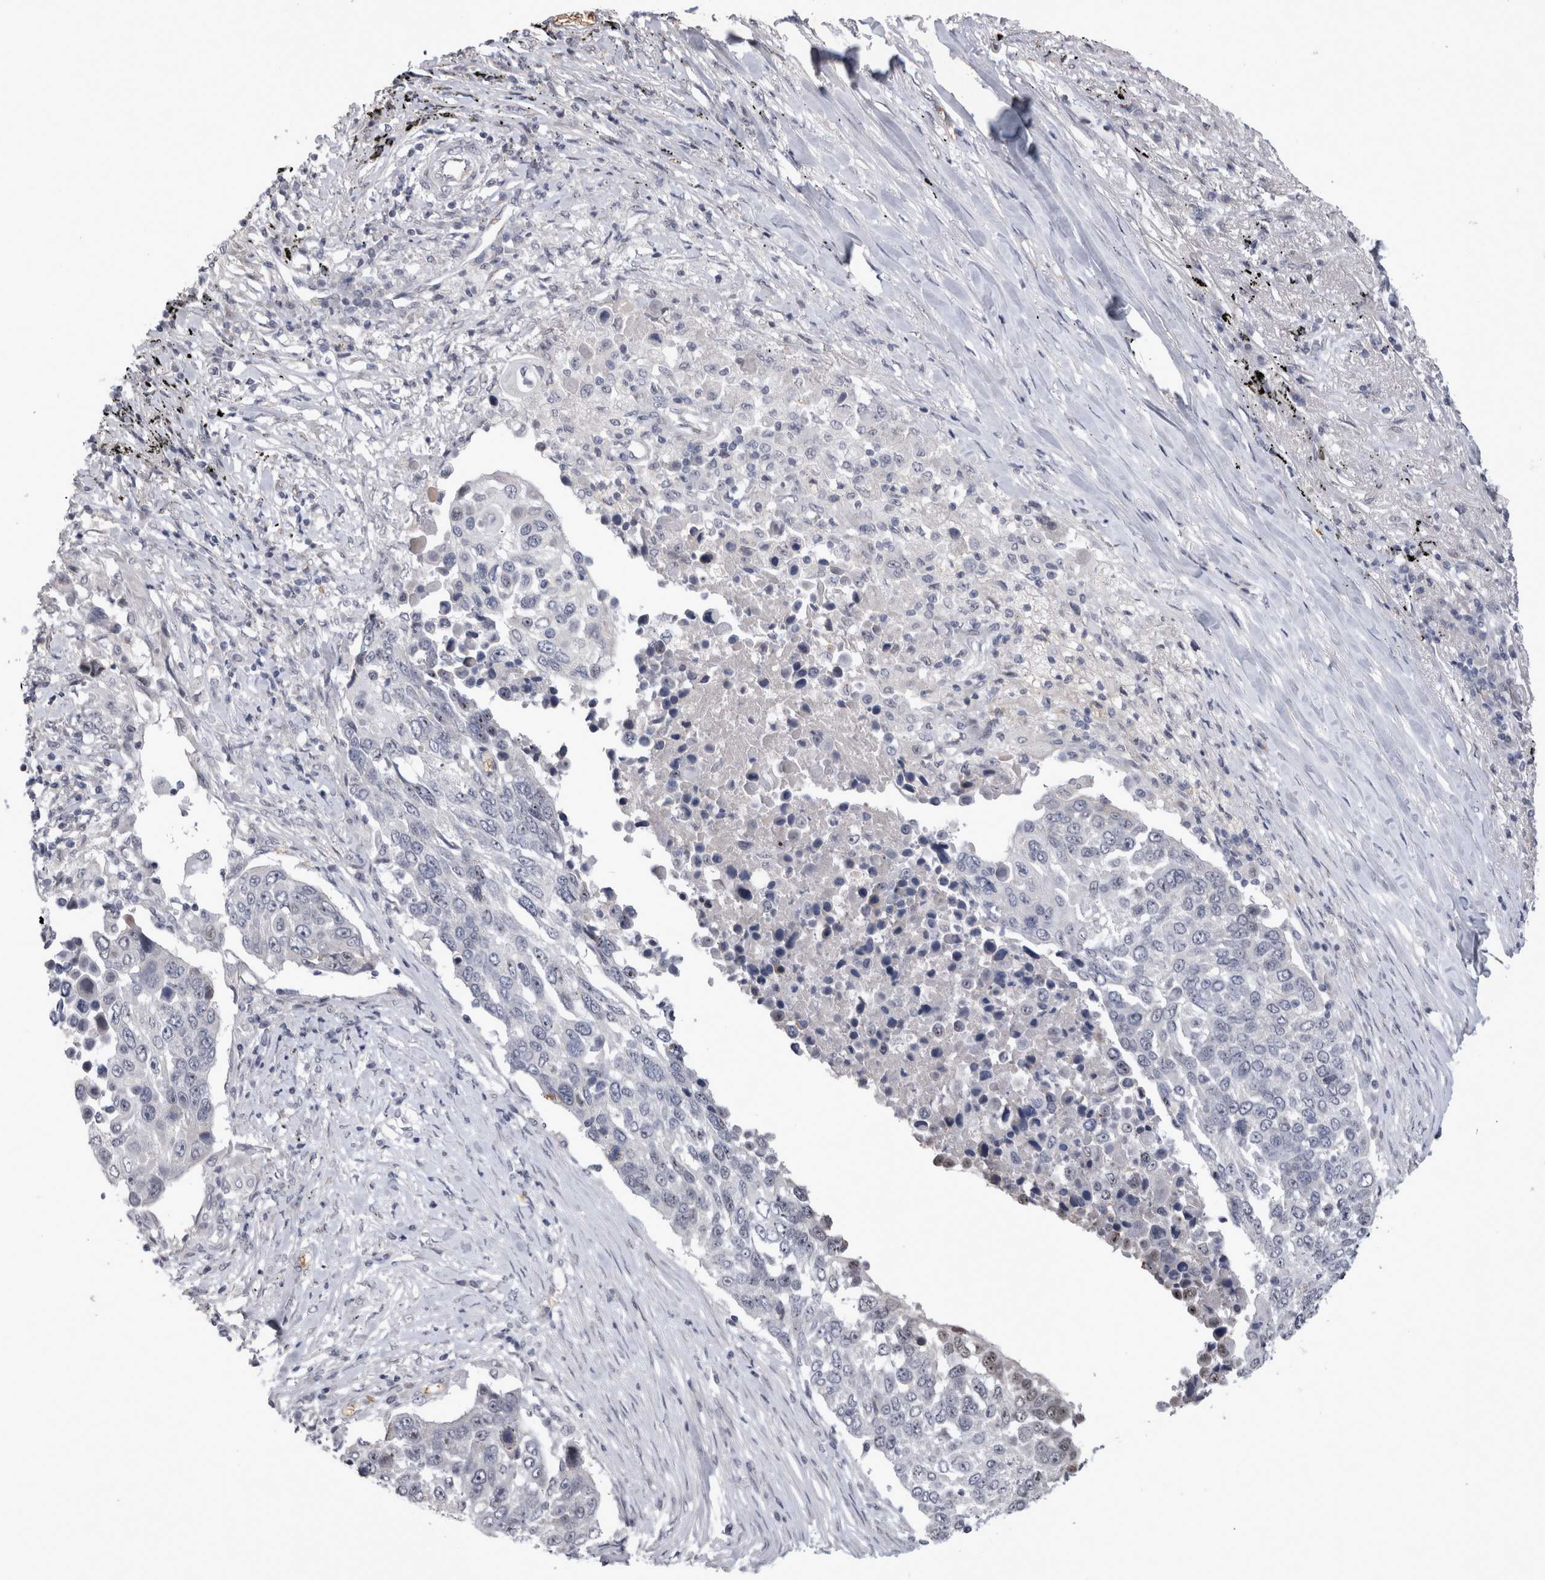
{"staining": {"intensity": "negative", "quantity": "none", "location": "none"}, "tissue": "lung cancer", "cell_type": "Tumor cells", "image_type": "cancer", "snomed": [{"axis": "morphology", "description": "Squamous cell carcinoma, NOS"}, {"axis": "topography", "description": "Lung"}], "caption": "This is an immunohistochemistry (IHC) histopathology image of human lung squamous cell carcinoma. There is no positivity in tumor cells.", "gene": "IFI44", "patient": {"sex": "male", "age": 66}}